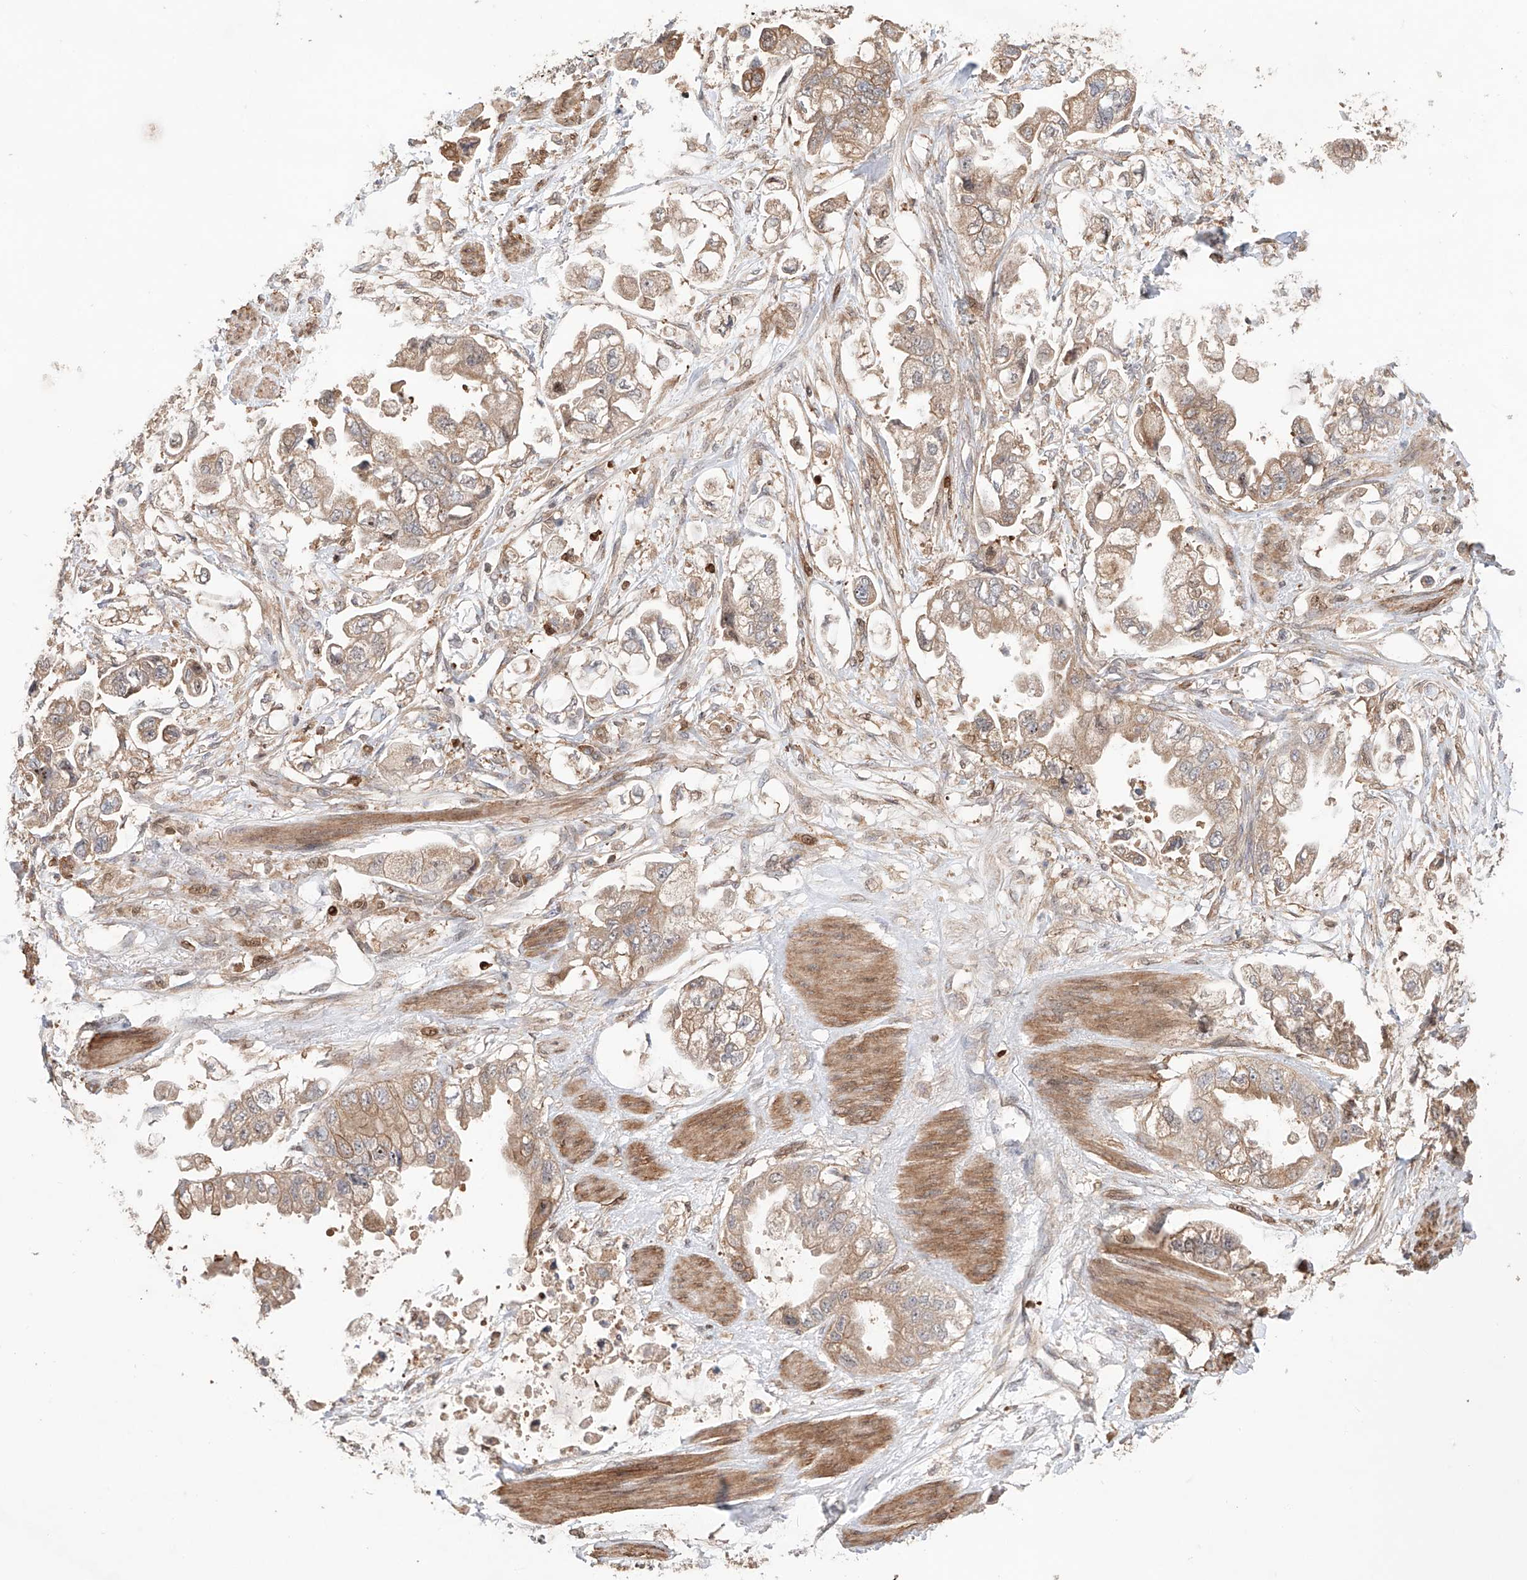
{"staining": {"intensity": "weak", "quantity": ">75%", "location": "cytoplasmic/membranous"}, "tissue": "stomach cancer", "cell_type": "Tumor cells", "image_type": "cancer", "snomed": [{"axis": "morphology", "description": "Adenocarcinoma, NOS"}, {"axis": "topography", "description": "Stomach"}], "caption": "The photomicrograph exhibits immunohistochemical staining of adenocarcinoma (stomach). There is weak cytoplasmic/membranous positivity is present in approximately >75% of tumor cells.", "gene": "IGSF22", "patient": {"sex": "male", "age": 62}}